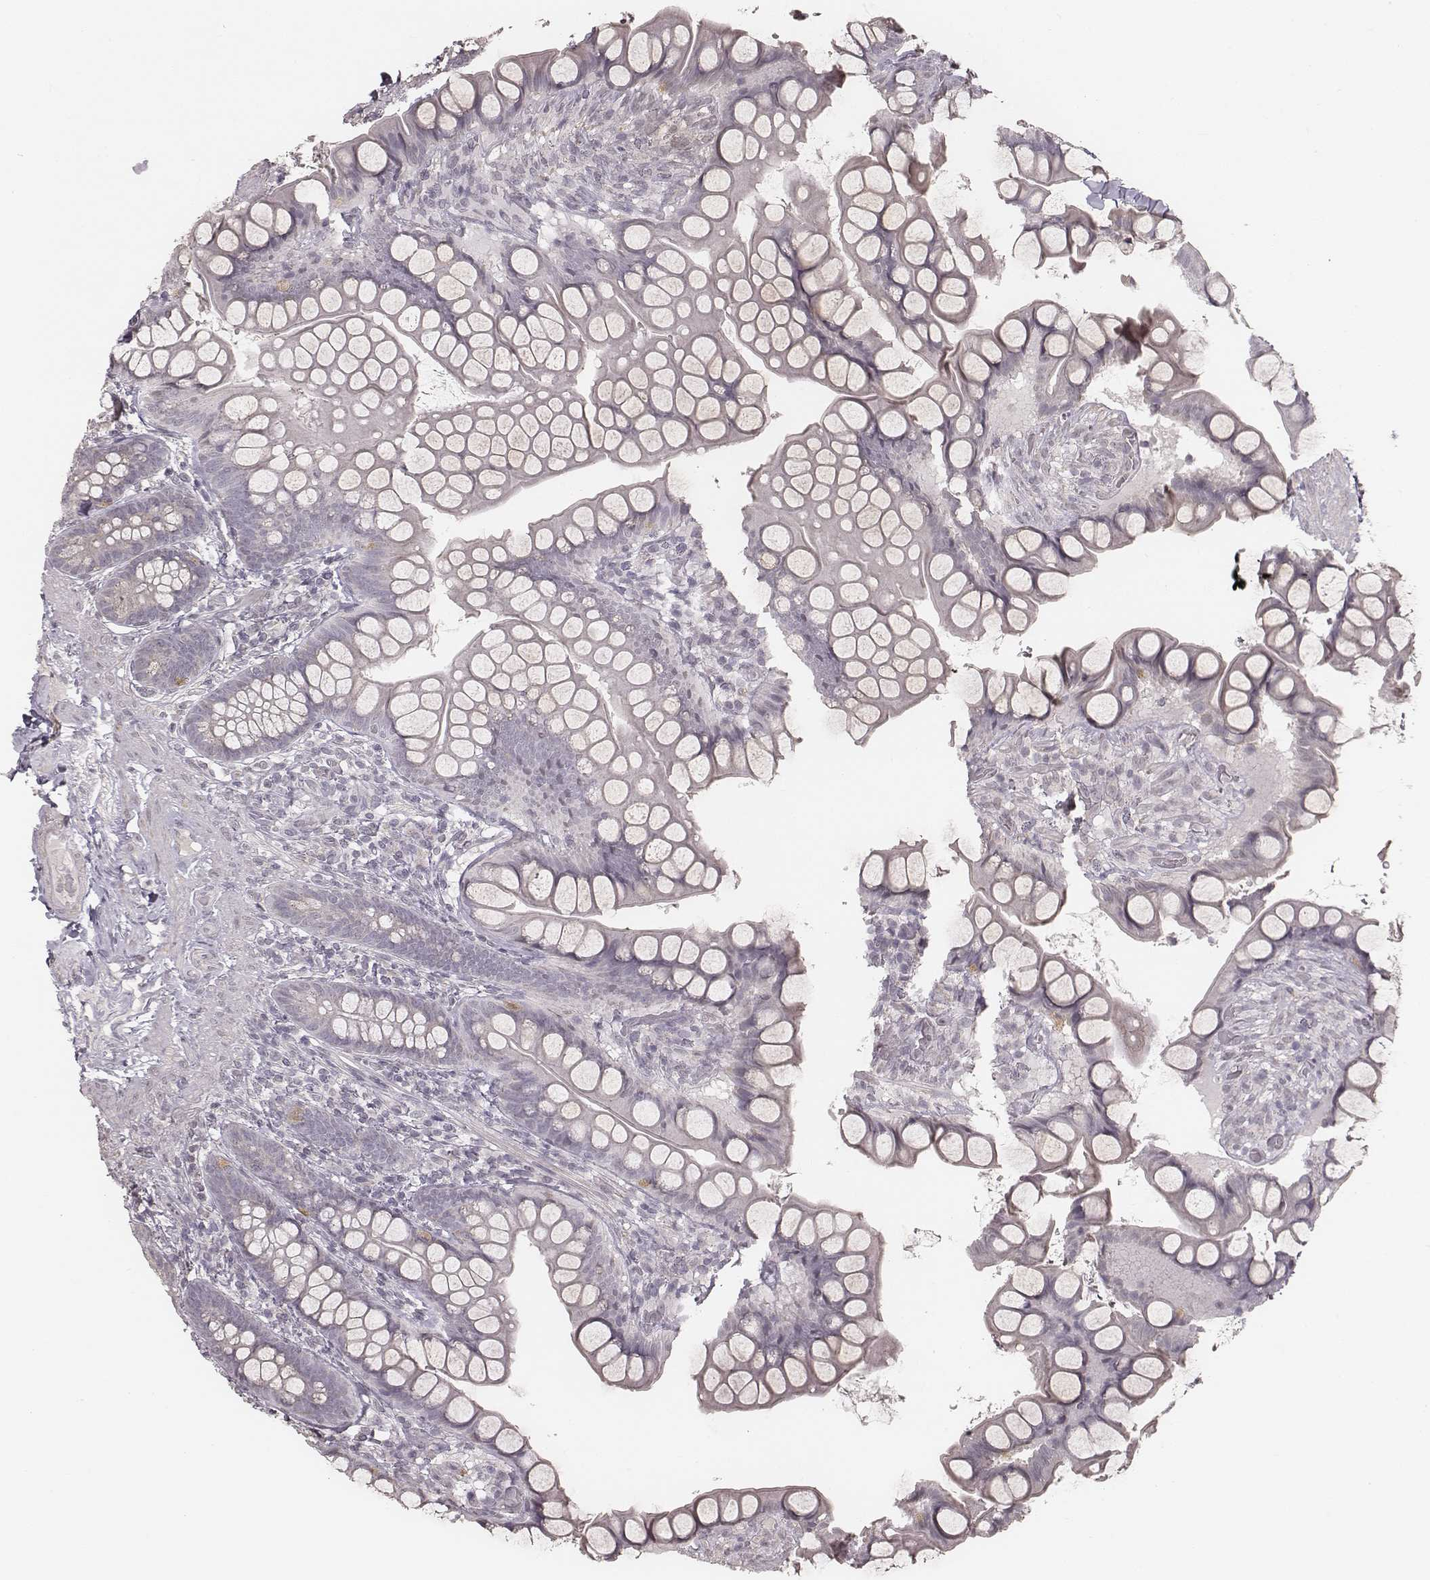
{"staining": {"intensity": "negative", "quantity": "none", "location": "none"}, "tissue": "small intestine", "cell_type": "Glandular cells", "image_type": "normal", "snomed": [{"axis": "morphology", "description": "Normal tissue, NOS"}, {"axis": "topography", "description": "Small intestine"}], "caption": "Photomicrograph shows no protein positivity in glandular cells of unremarkable small intestine. Brightfield microscopy of IHC stained with DAB (brown) and hematoxylin (blue), captured at high magnification.", "gene": "SLC7A4", "patient": {"sex": "male", "age": 70}}